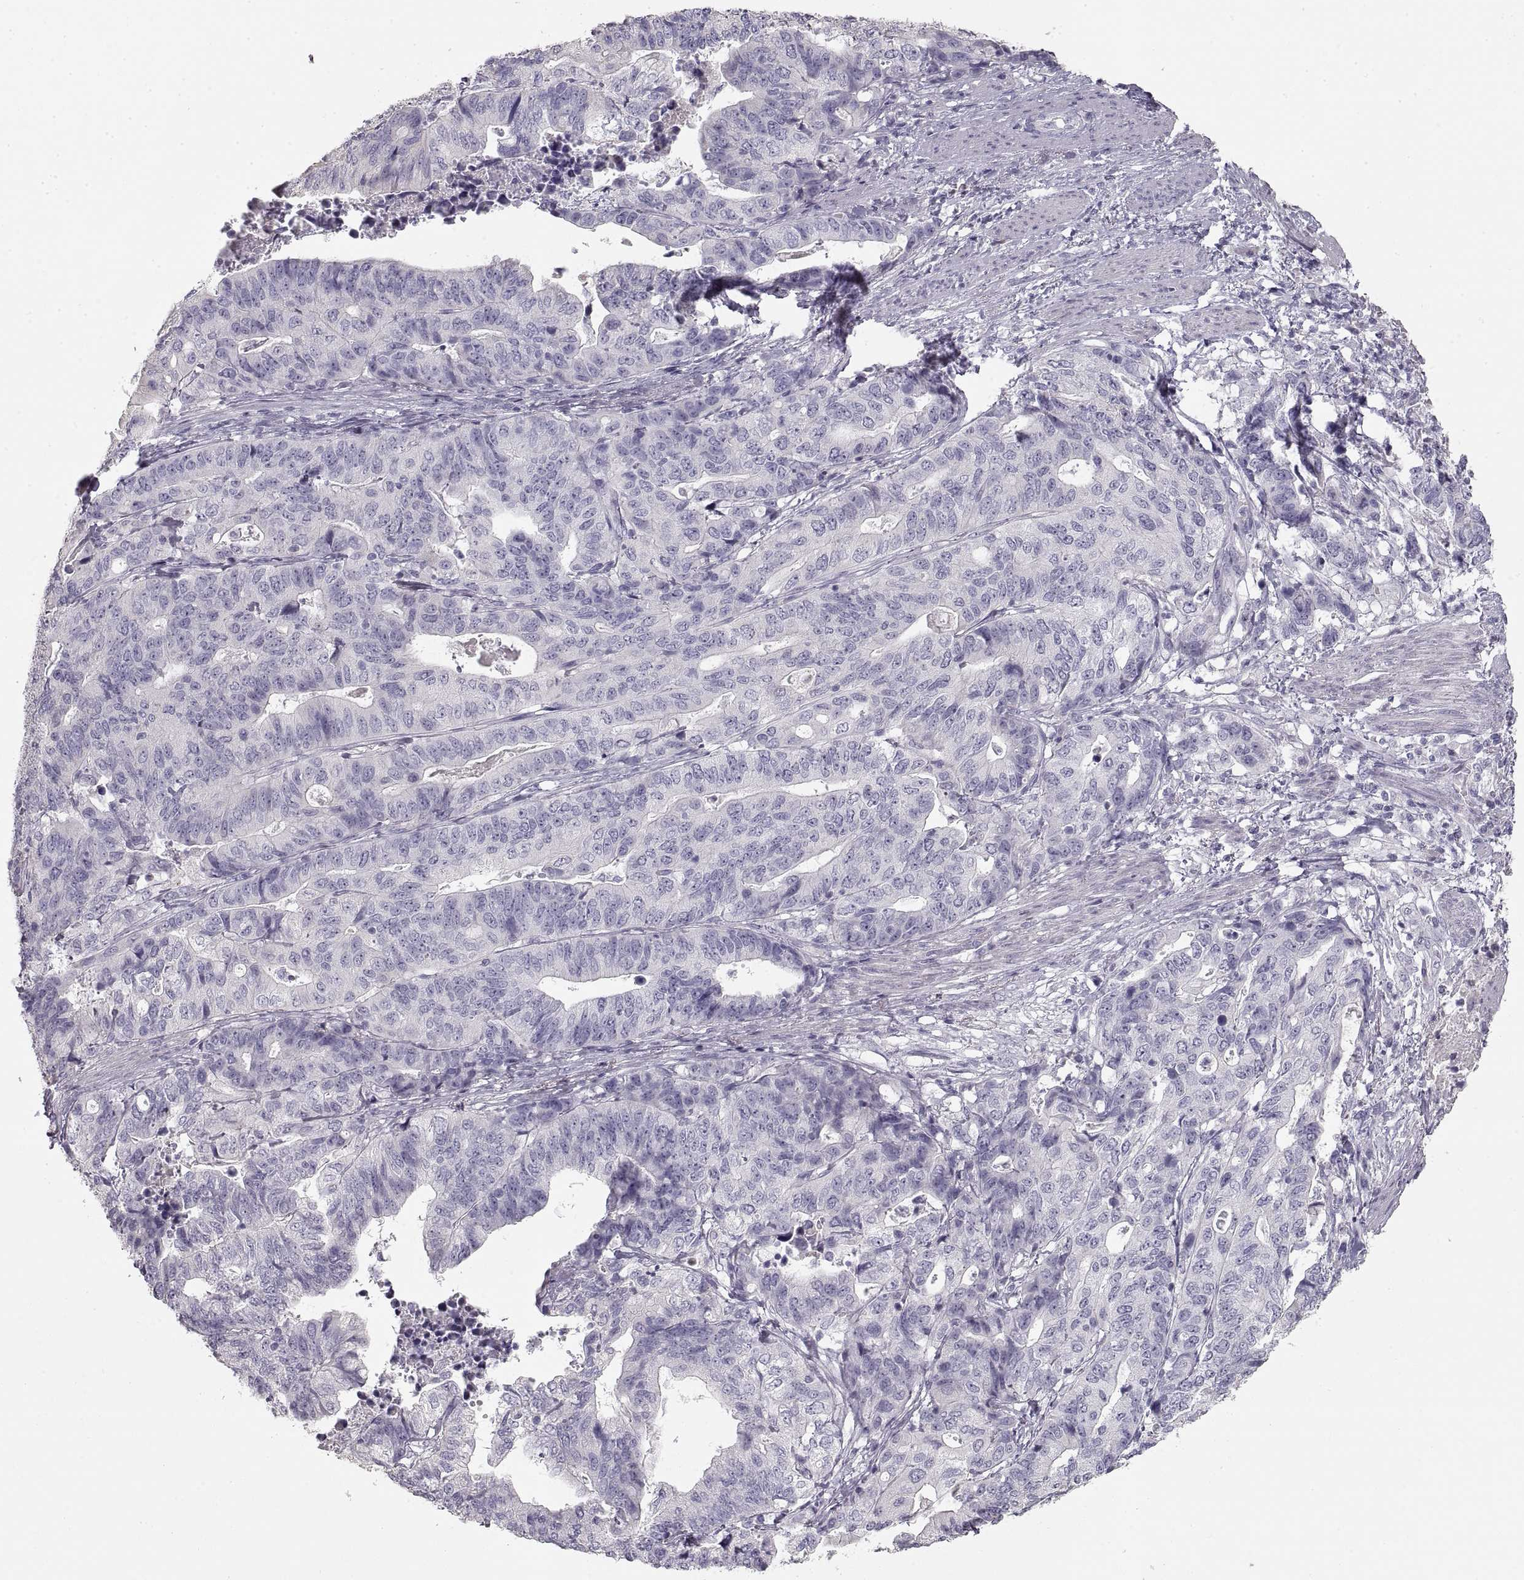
{"staining": {"intensity": "negative", "quantity": "none", "location": "none"}, "tissue": "stomach cancer", "cell_type": "Tumor cells", "image_type": "cancer", "snomed": [{"axis": "morphology", "description": "Adenocarcinoma, NOS"}, {"axis": "topography", "description": "Stomach, upper"}], "caption": "Adenocarcinoma (stomach) was stained to show a protein in brown. There is no significant positivity in tumor cells.", "gene": "ZP3", "patient": {"sex": "female", "age": 67}}